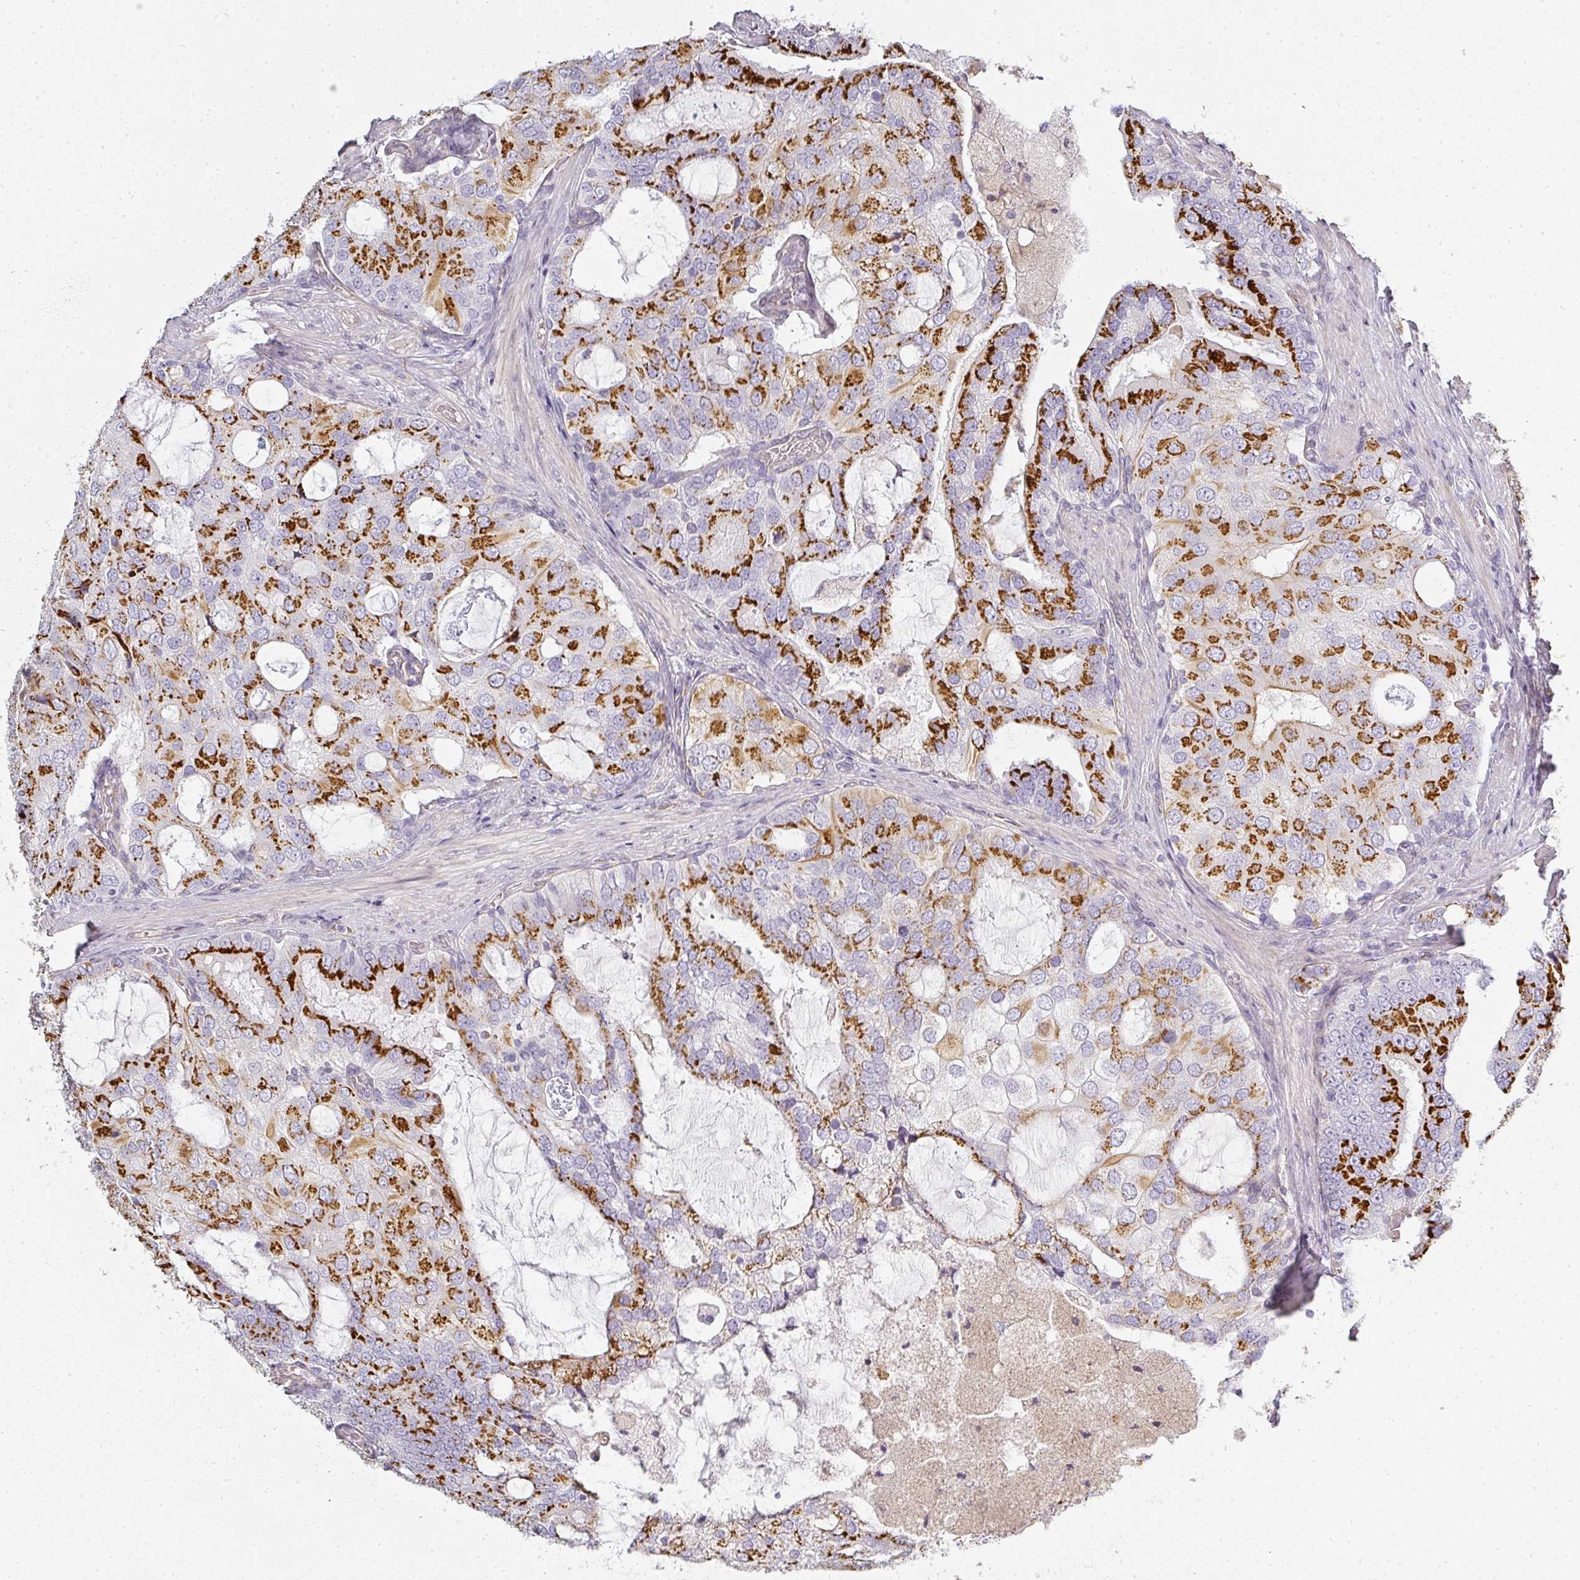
{"staining": {"intensity": "strong", "quantity": ">75%", "location": "cytoplasmic/membranous"}, "tissue": "prostate cancer", "cell_type": "Tumor cells", "image_type": "cancer", "snomed": [{"axis": "morphology", "description": "Adenocarcinoma, High grade"}, {"axis": "topography", "description": "Prostate"}], "caption": "A high-resolution histopathology image shows IHC staining of prostate cancer, which shows strong cytoplasmic/membranous positivity in about >75% of tumor cells. (brown staining indicates protein expression, while blue staining denotes nuclei).", "gene": "ATP8B2", "patient": {"sex": "male", "age": 55}}